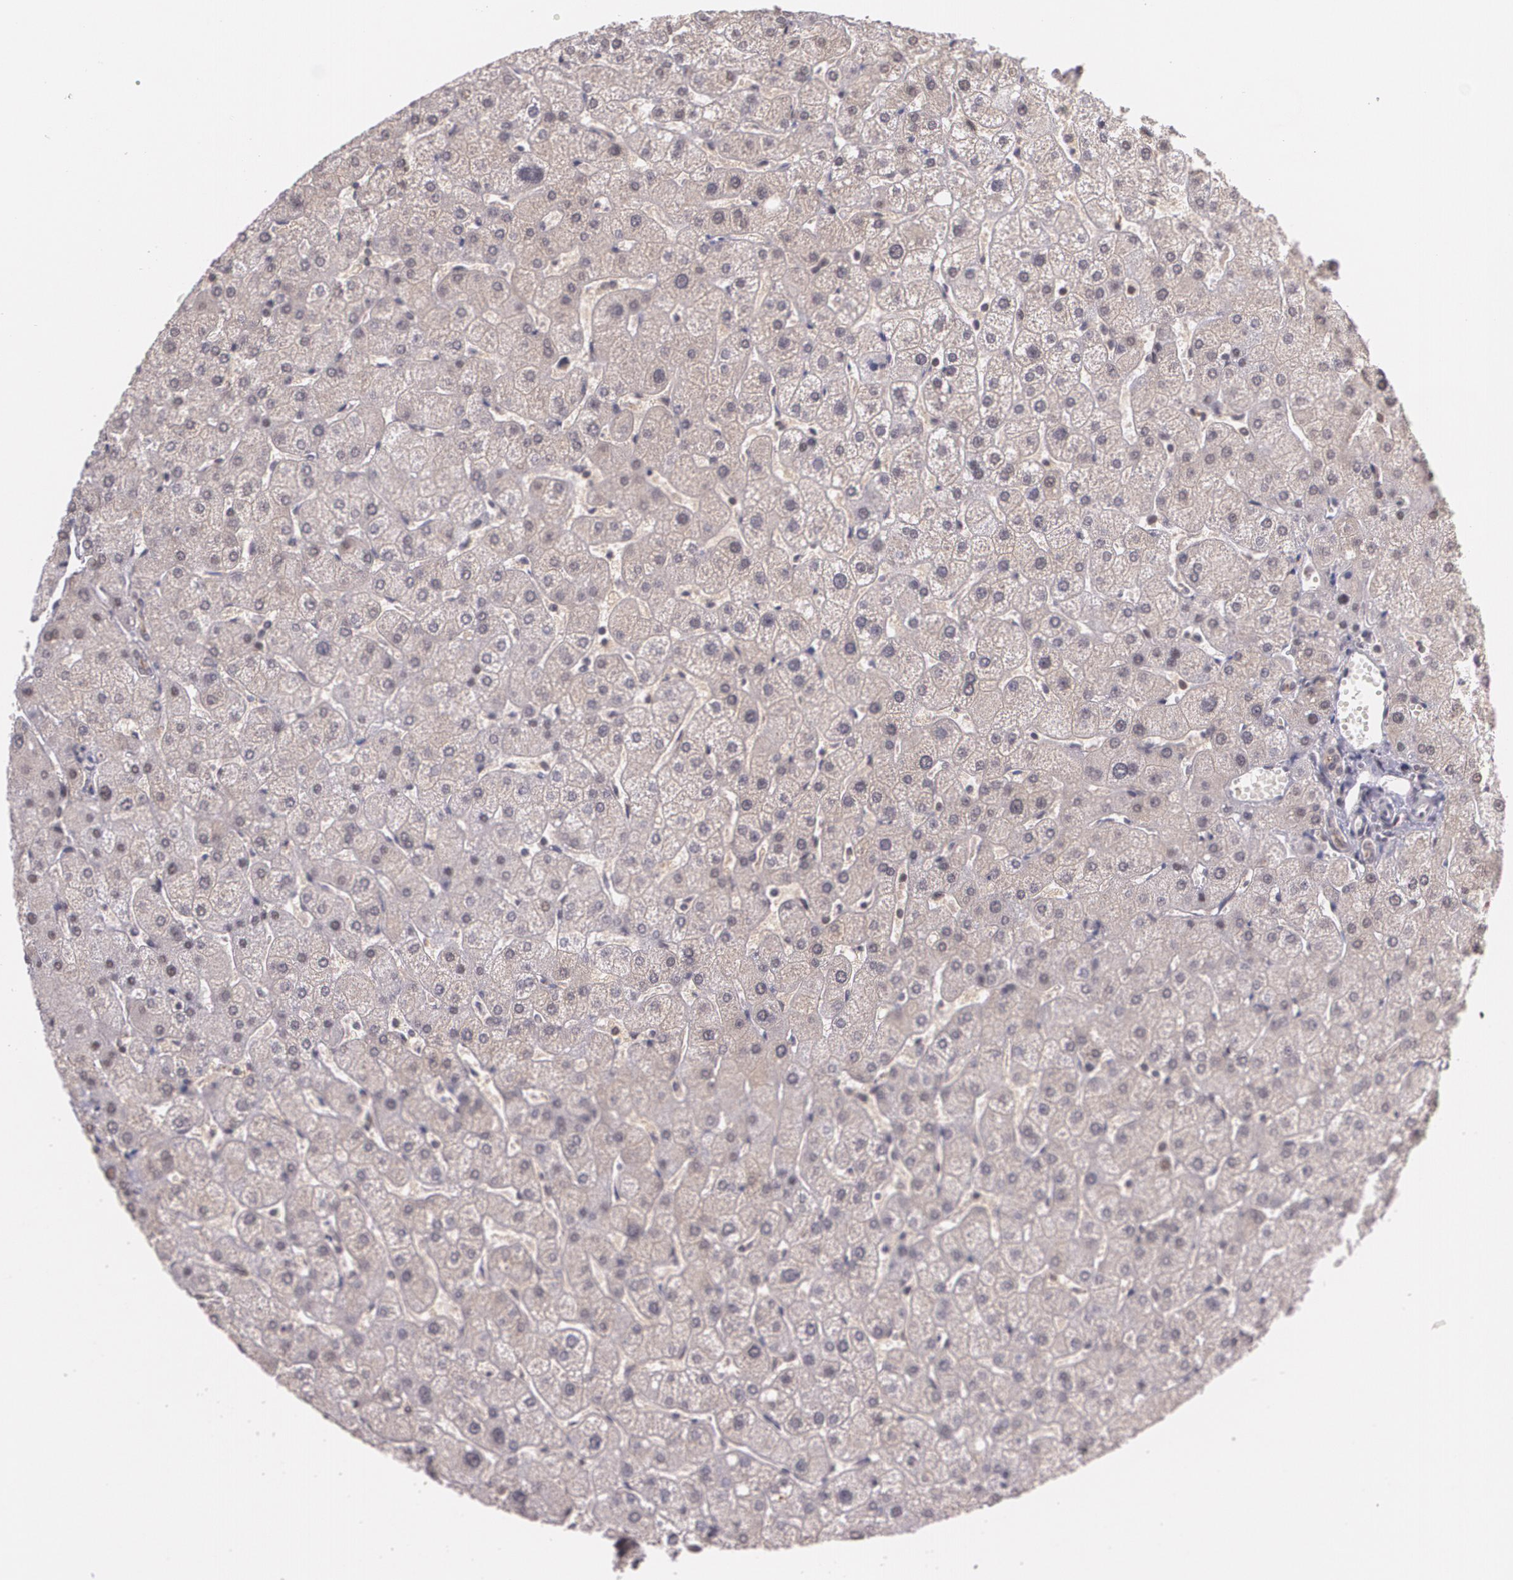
{"staining": {"intensity": "negative", "quantity": "none", "location": "none"}, "tissue": "liver", "cell_type": "Cholangiocytes", "image_type": "normal", "snomed": [{"axis": "morphology", "description": "Normal tissue, NOS"}, {"axis": "topography", "description": "Liver"}], "caption": "High power microscopy photomicrograph of an immunohistochemistry micrograph of normal liver, revealing no significant staining in cholangiocytes. Nuclei are stained in blue.", "gene": "CUL2", "patient": {"sex": "male", "age": 67}}